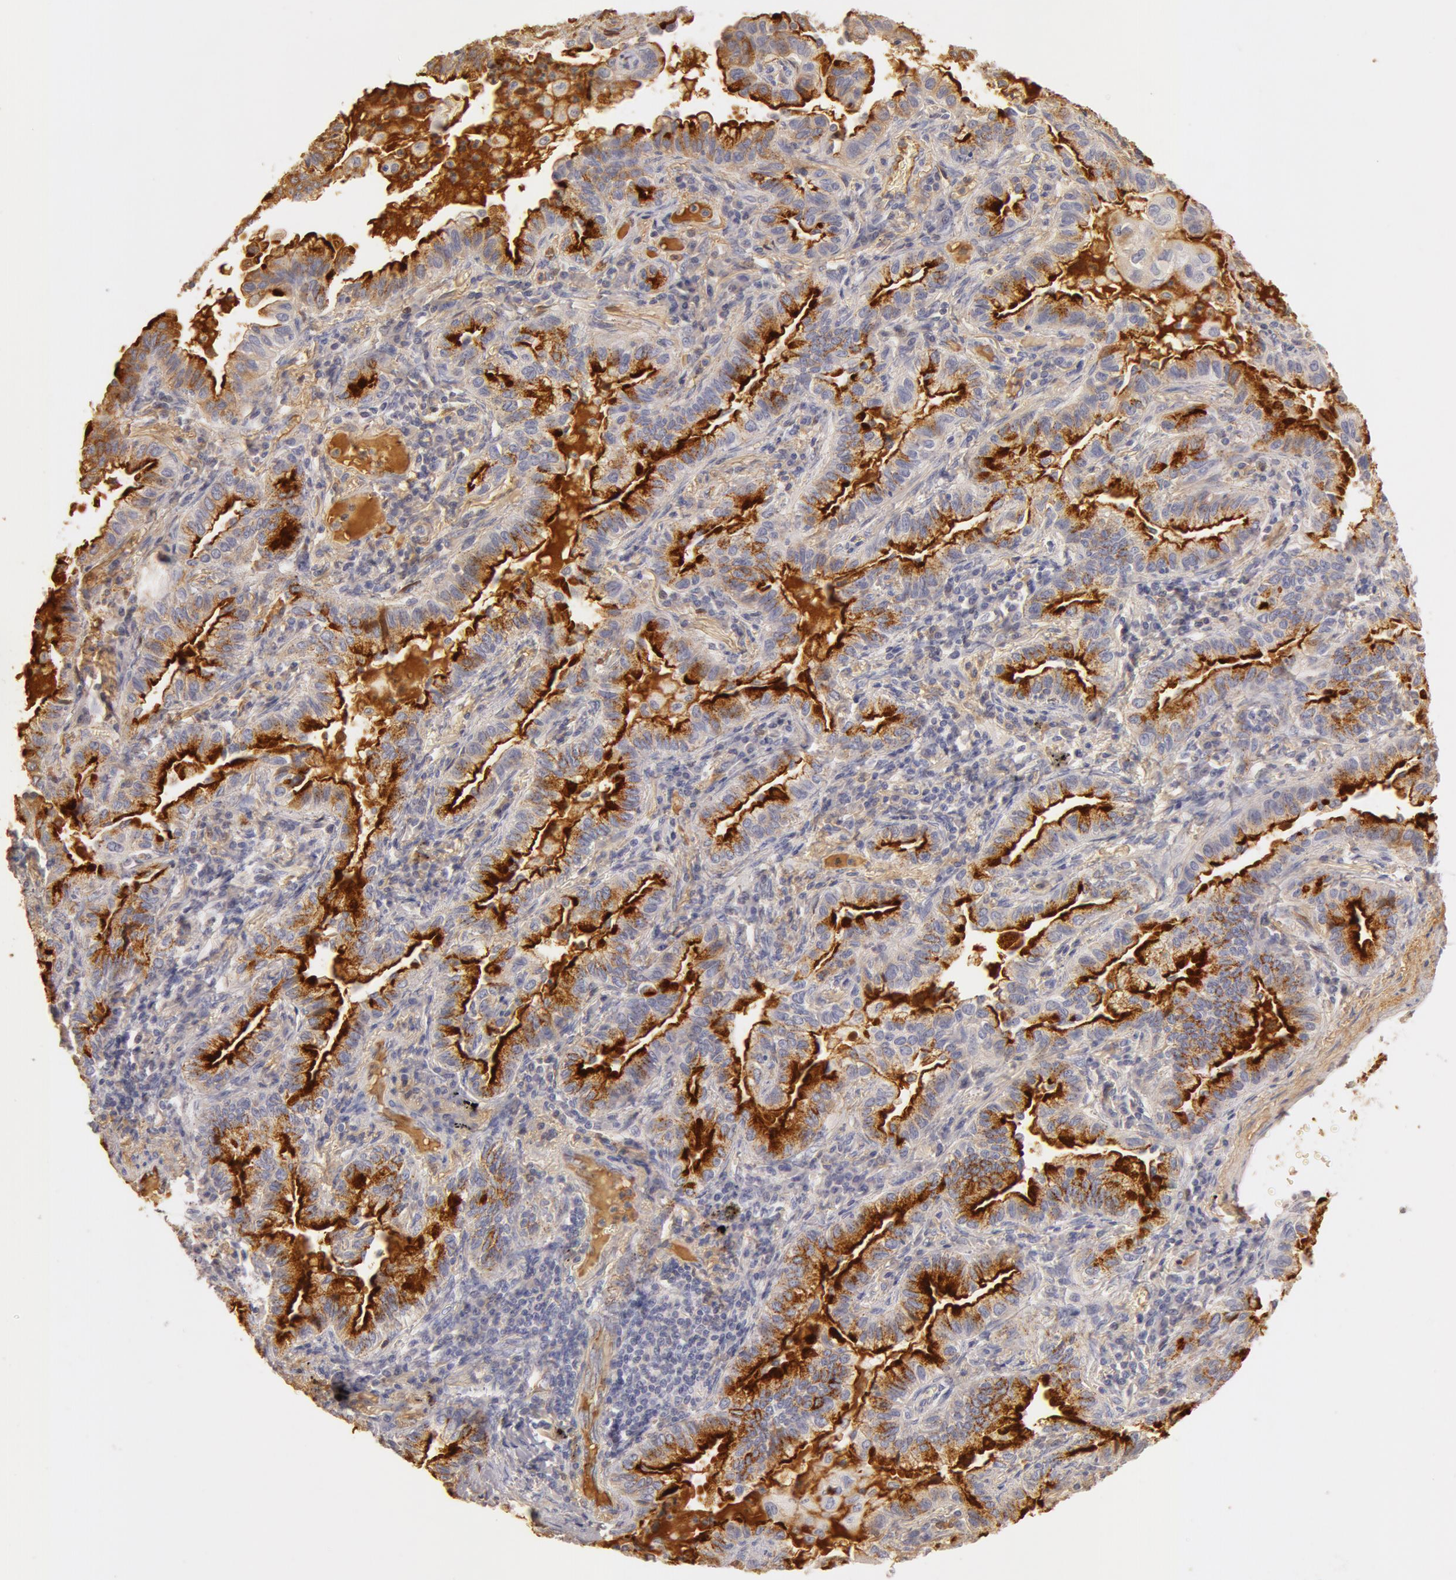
{"staining": {"intensity": "strong", "quantity": ">75%", "location": "cytoplasmic/membranous"}, "tissue": "lung cancer", "cell_type": "Tumor cells", "image_type": "cancer", "snomed": [{"axis": "morphology", "description": "Adenocarcinoma, NOS"}, {"axis": "topography", "description": "Lung"}], "caption": "Immunohistochemical staining of human lung cancer (adenocarcinoma) exhibits high levels of strong cytoplasmic/membranous expression in approximately >75% of tumor cells.", "gene": "TF", "patient": {"sex": "female", "age": 50}}